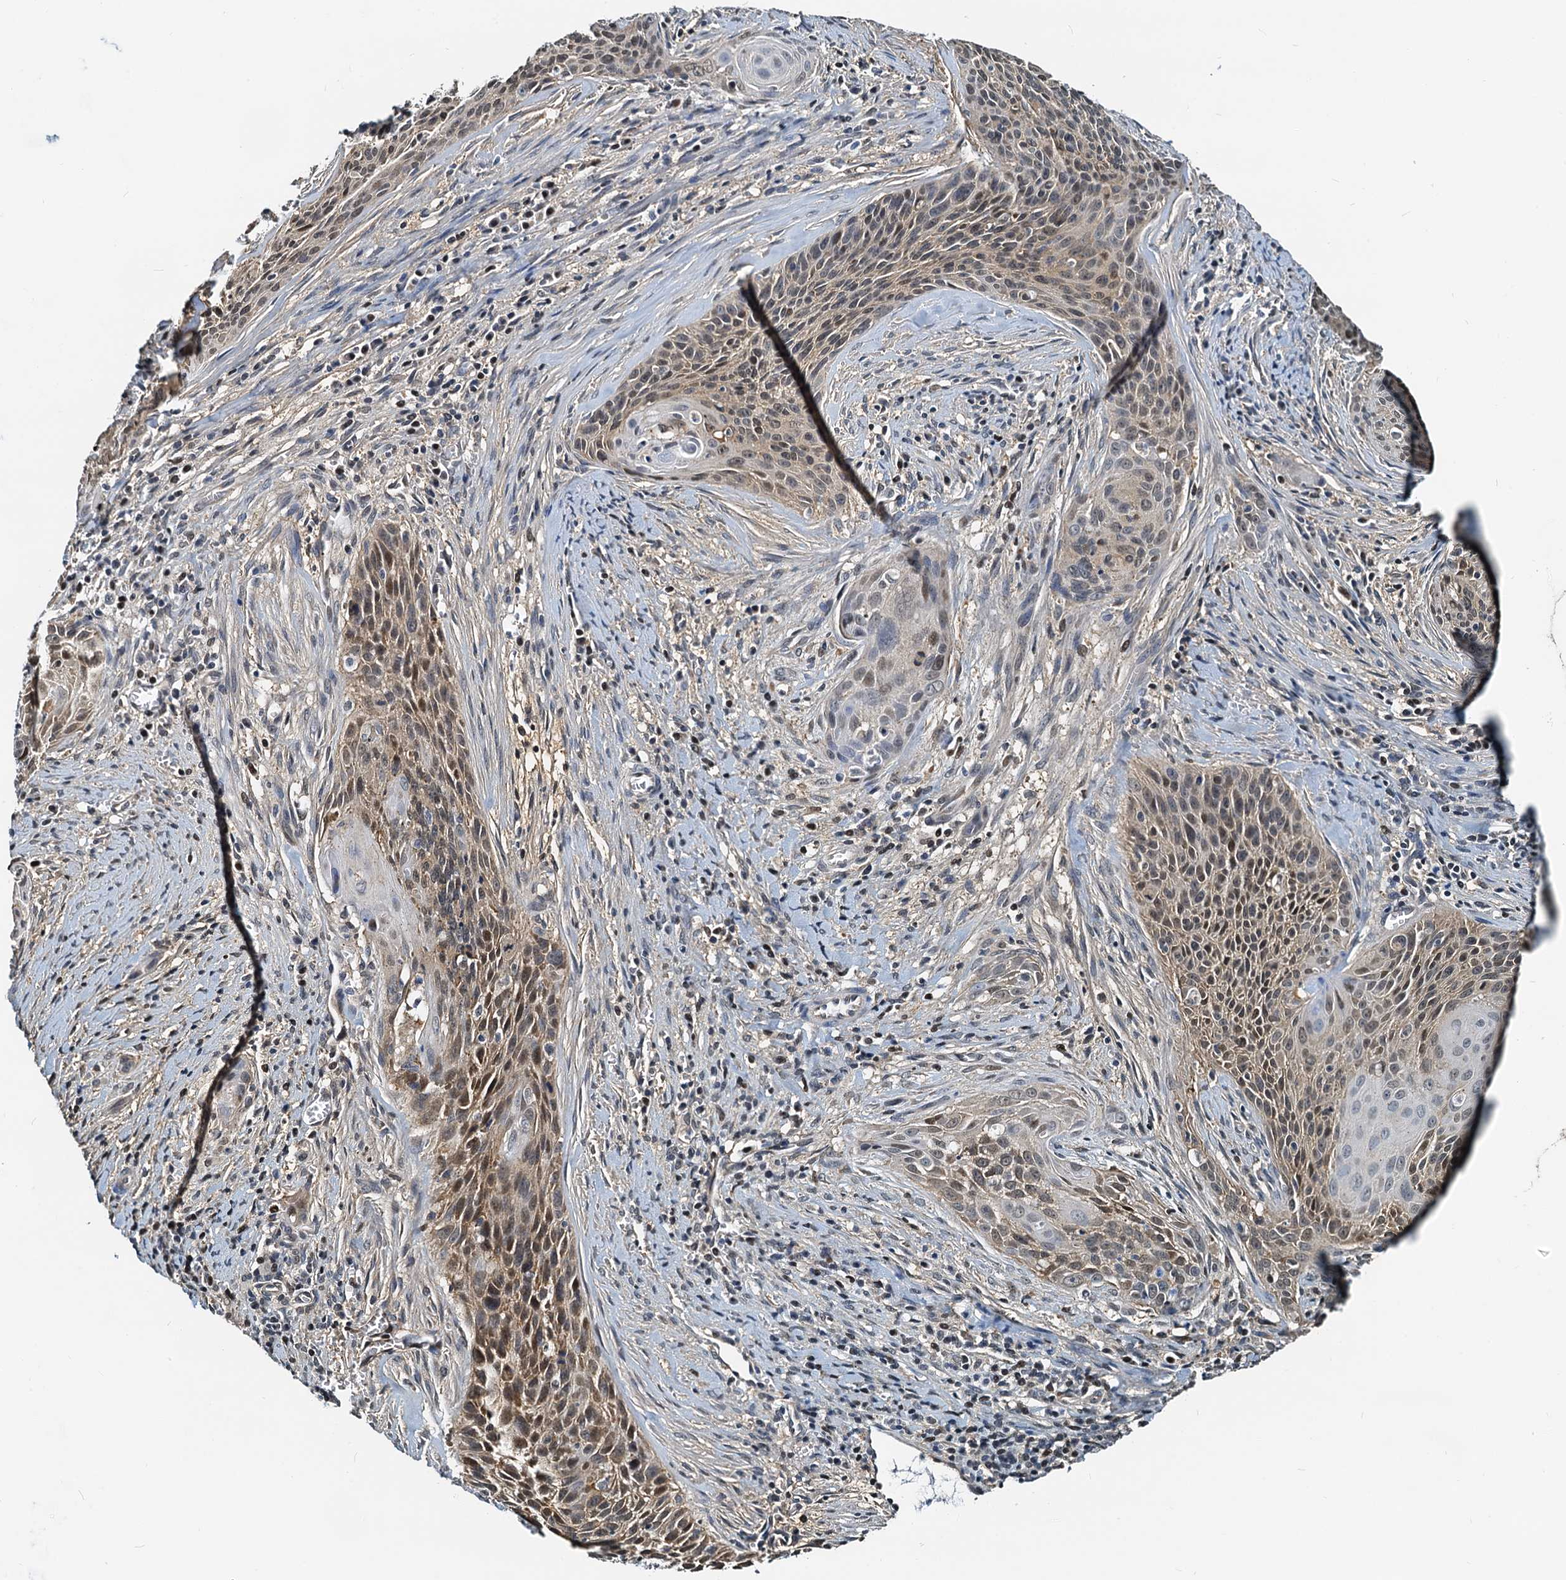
{"staining": {"intensity": "moderate", "quantity": "<25%", "location": "nuclear"}, "tissue": "cervical cancer", "cell_type": "Tumor cells", "image_type": "cancer", "snomed": [{"axis": "morphology", "description": "Squamous cell carcinoma, NOS"}, {"axis": "topography", "description": "Cervix"}], "caption": "Moderate nuclear protein staining is seen in approximately <25% of tumor cells in squamous cell carcinoma (cervical).", "gene": "PTGES3", "patient": {"sex": "female", "age": 55}}